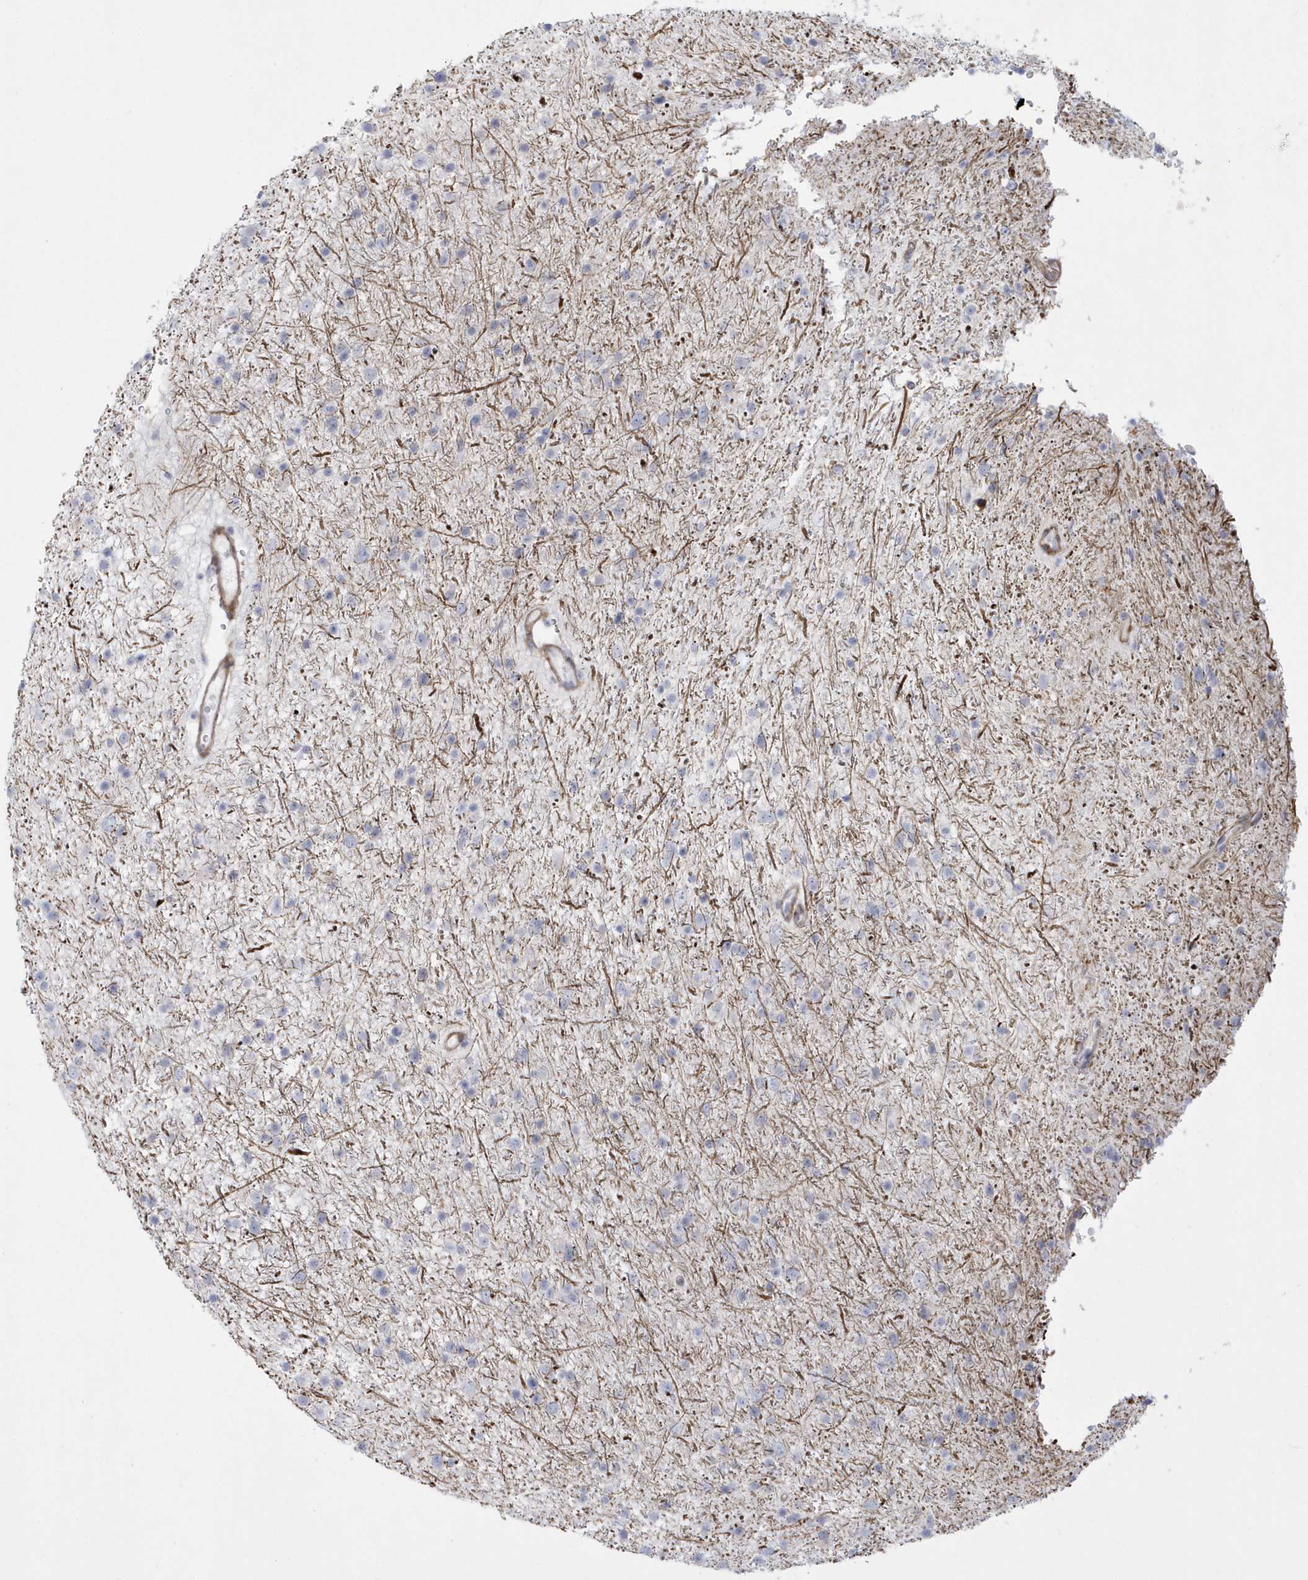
{"staining": {"intensity": "negative", "quantity": "none", "location": "none"}, "tissue": "glioma", "cell_type": "Tumor cells", "image_type": "cancer", "snomed": [{"axis": "morphology", "description": "Glioma, malignant, Low grade"}, {"axis": "topography", "description": "Cerebral cortex"}], "caption": "The photomicrograph demonstrates no significant expression in tumor cells of malignant glioma (low-grade).", "gene": "WDR27", "patient": {"sex": "female", "age": 39}}